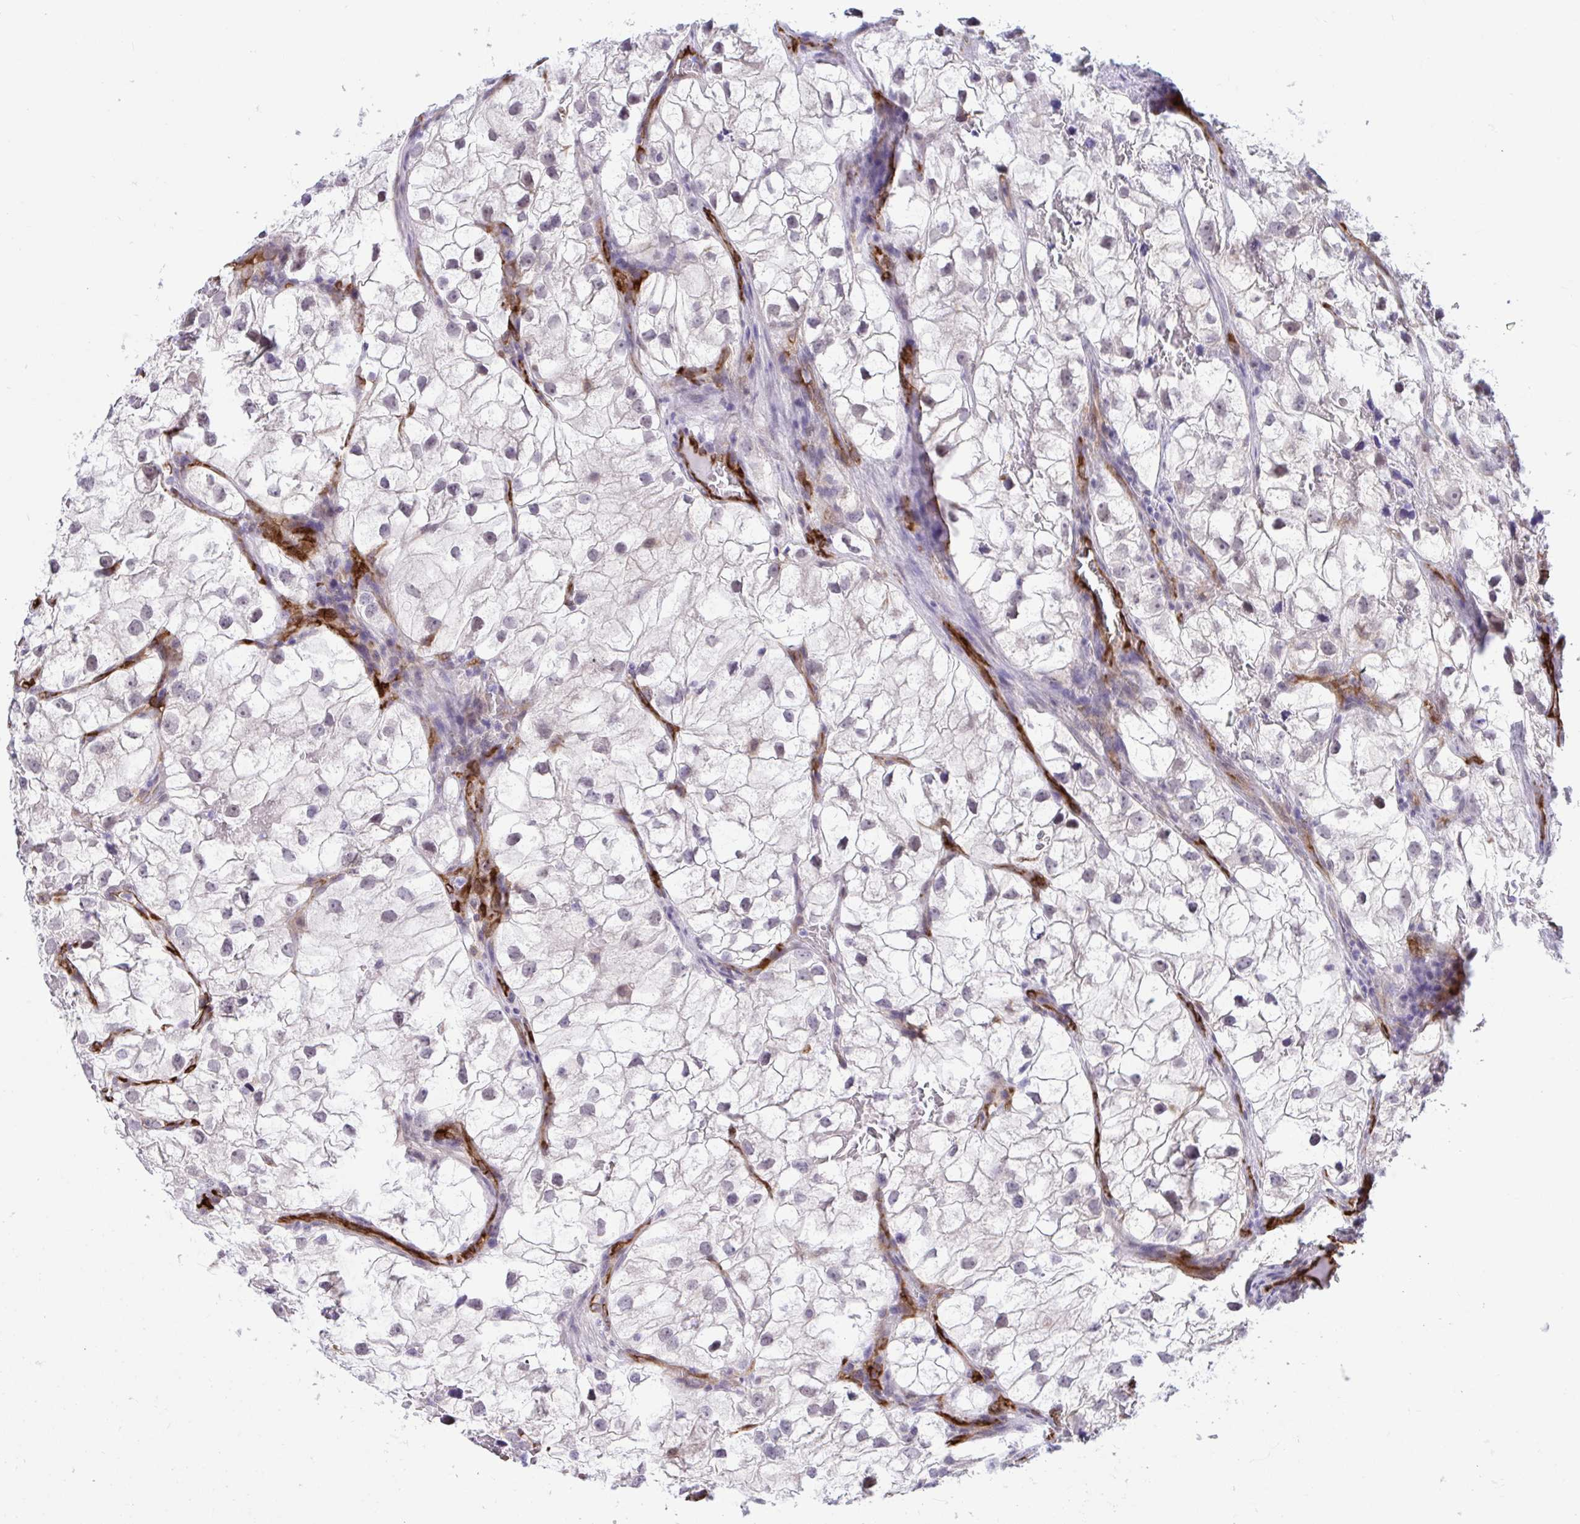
{"staining": {"intensity": "negative", "quantity": "none", "location": "none"}, "tissue": "renal cancer", "cell_type": "Tumor cells", "image_type": "cancer", "snomed": [{"axis": "morphology", "description": "Adenocarcinoma, NOS"}, {"axis": "topography", "description": "Kidney"}], "caption": "Histopathology image shows no protein expression in tumor cells of renal cancer tissue.", "gene": "EML1", "patient": {"sex": "male", "age": 59}}